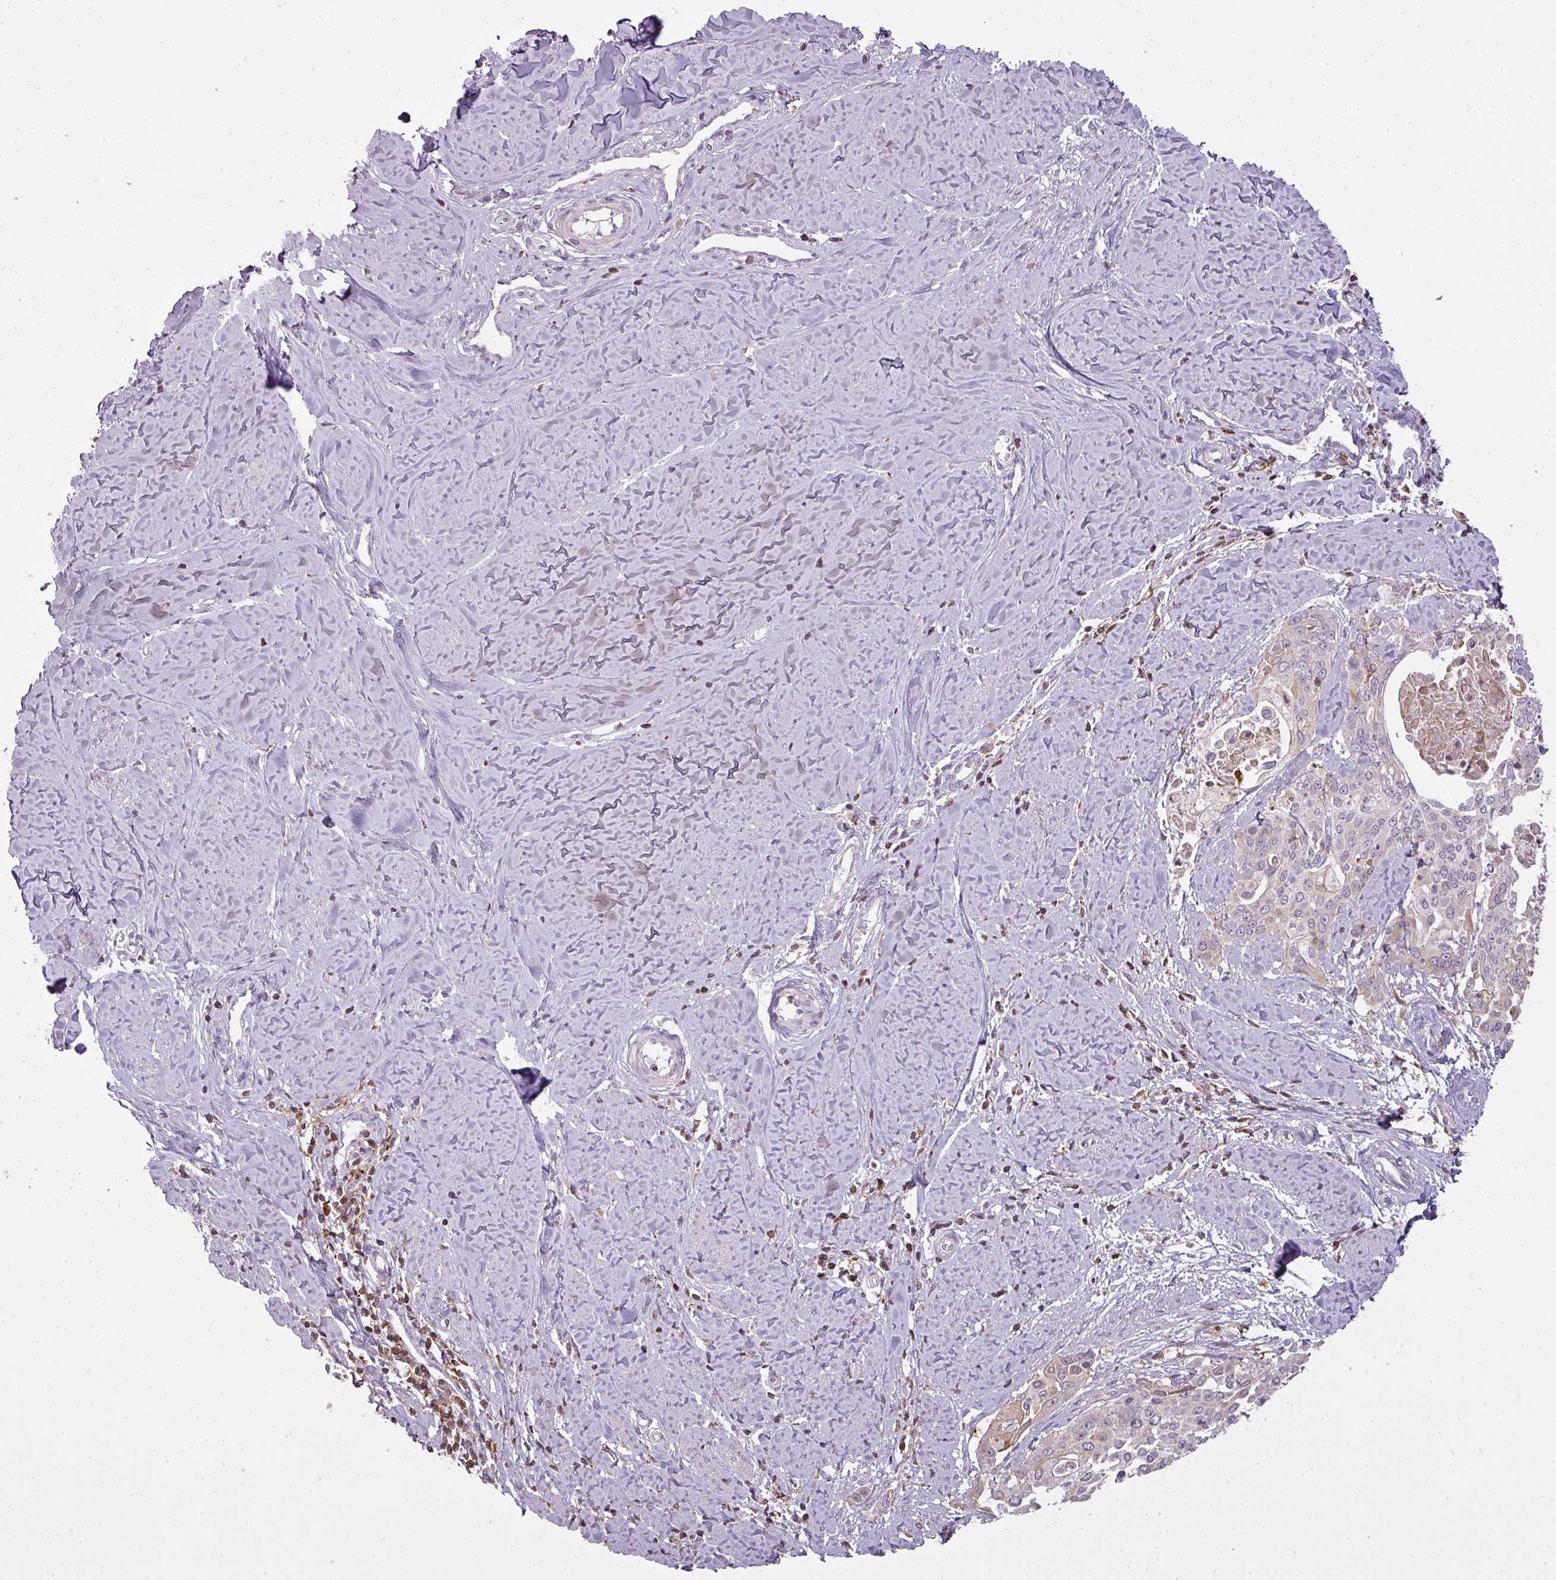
{"staining": {"intensity": "negative", "quantity": "none", "location": "none"}, "tissue": "cervical cancer", "cell_type": "Tumor cells", "image_type": "cancer", "snomed": [{"axis": "morphology", "description": "Squamous cell carcinoma, NOS"}, {"axis": "topography", "description": "Cervix"}], "caption": "Immunohistochemical staining of cervical squamous cell carcinoma displays no significant expression in tumor cells. Nuclei are stained in blue.", "gene": "STK4", "patient": {"sex": "female", "age": 44}}